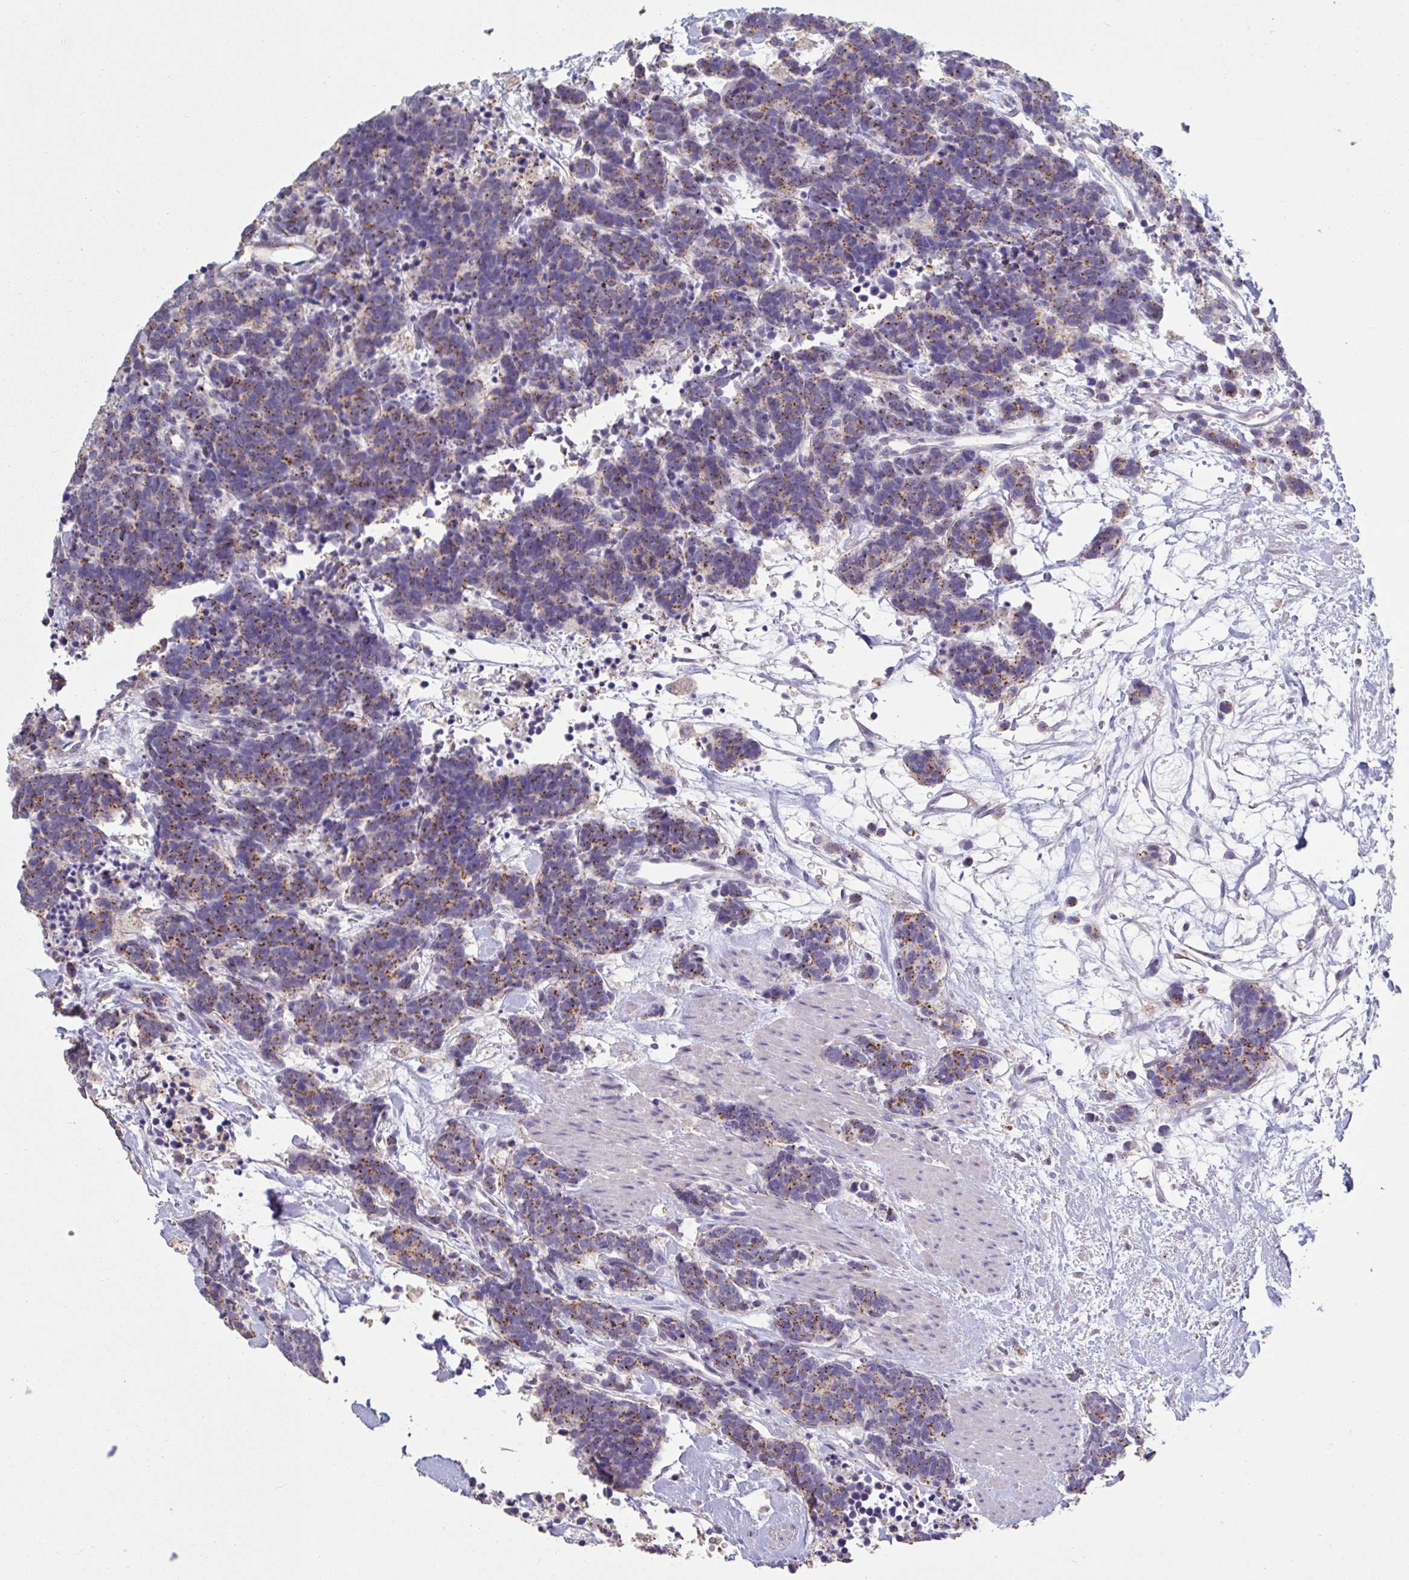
{"staining": {"intensity": "moderate", "quantity": ">75%", "location": "cytoplasmic/membranous"}, "tissue": "carcinoid", "cell_type": "Tumor cells", "image_type": "cancer", "snomed": [{"axis": "morphology", "description": "Carcinoma, NOS"}, {"axis": "morphology", "description": "Carcinoid, malignant, NOS"}, {"axis": "topography", "description": "Prostate"}], "caption": "Immunohistochemical staining of human carcinoid reveals moderate cytoplasmic/membranous protein staining in approximately >75% of tumor cells.", "gene": "CHMP5", "patient": {"sex": "male", "age": 57}}